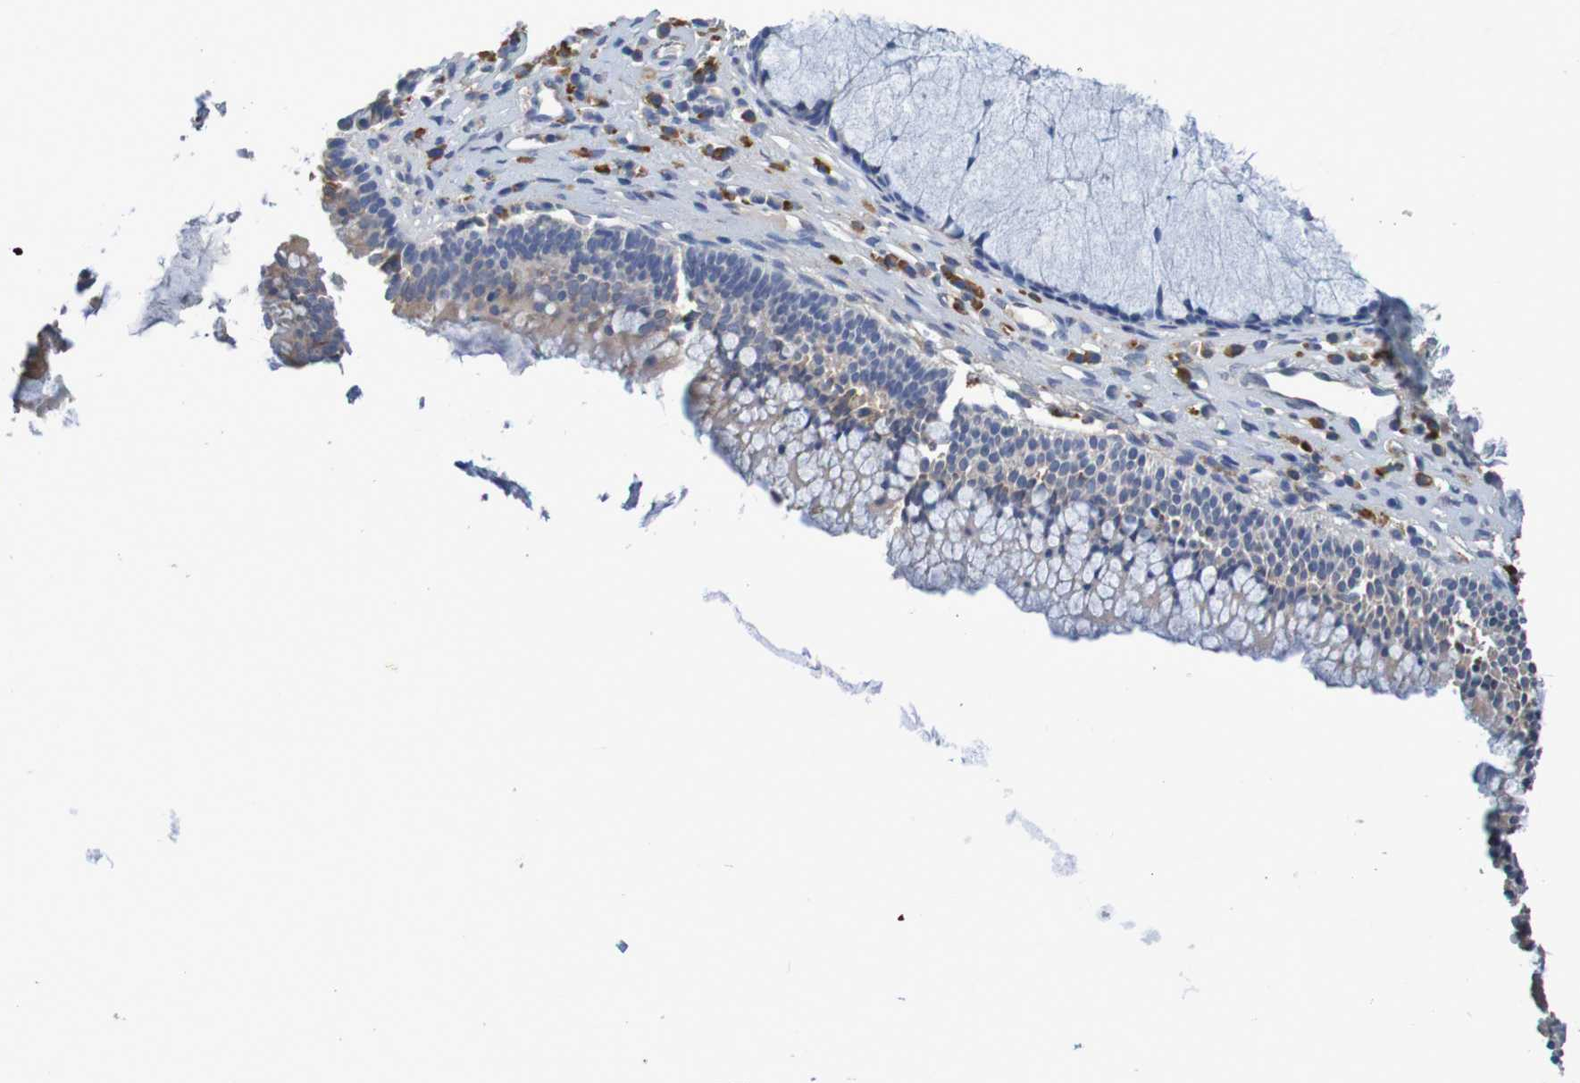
{"staining": {"intensity": "weak", "quantity": "<25%", "location": "cytoplasmic/membranous"}, "tissue": "nasopharynx", "cell_type": "Respiratory epithelial cells", "image_type": "normal", "snomed": [{"axis": "morphology", "description": "Normal tissue, NOS"}, {"axis": "topography", "description": "Nasopharynx"}], "caption": "This is an immunohistochemistry image of benign nasopharynx. There is no staining in respiratory epithelial cells.", "gene": "LTA", "patient": {"sex": "female", "age": 51}}